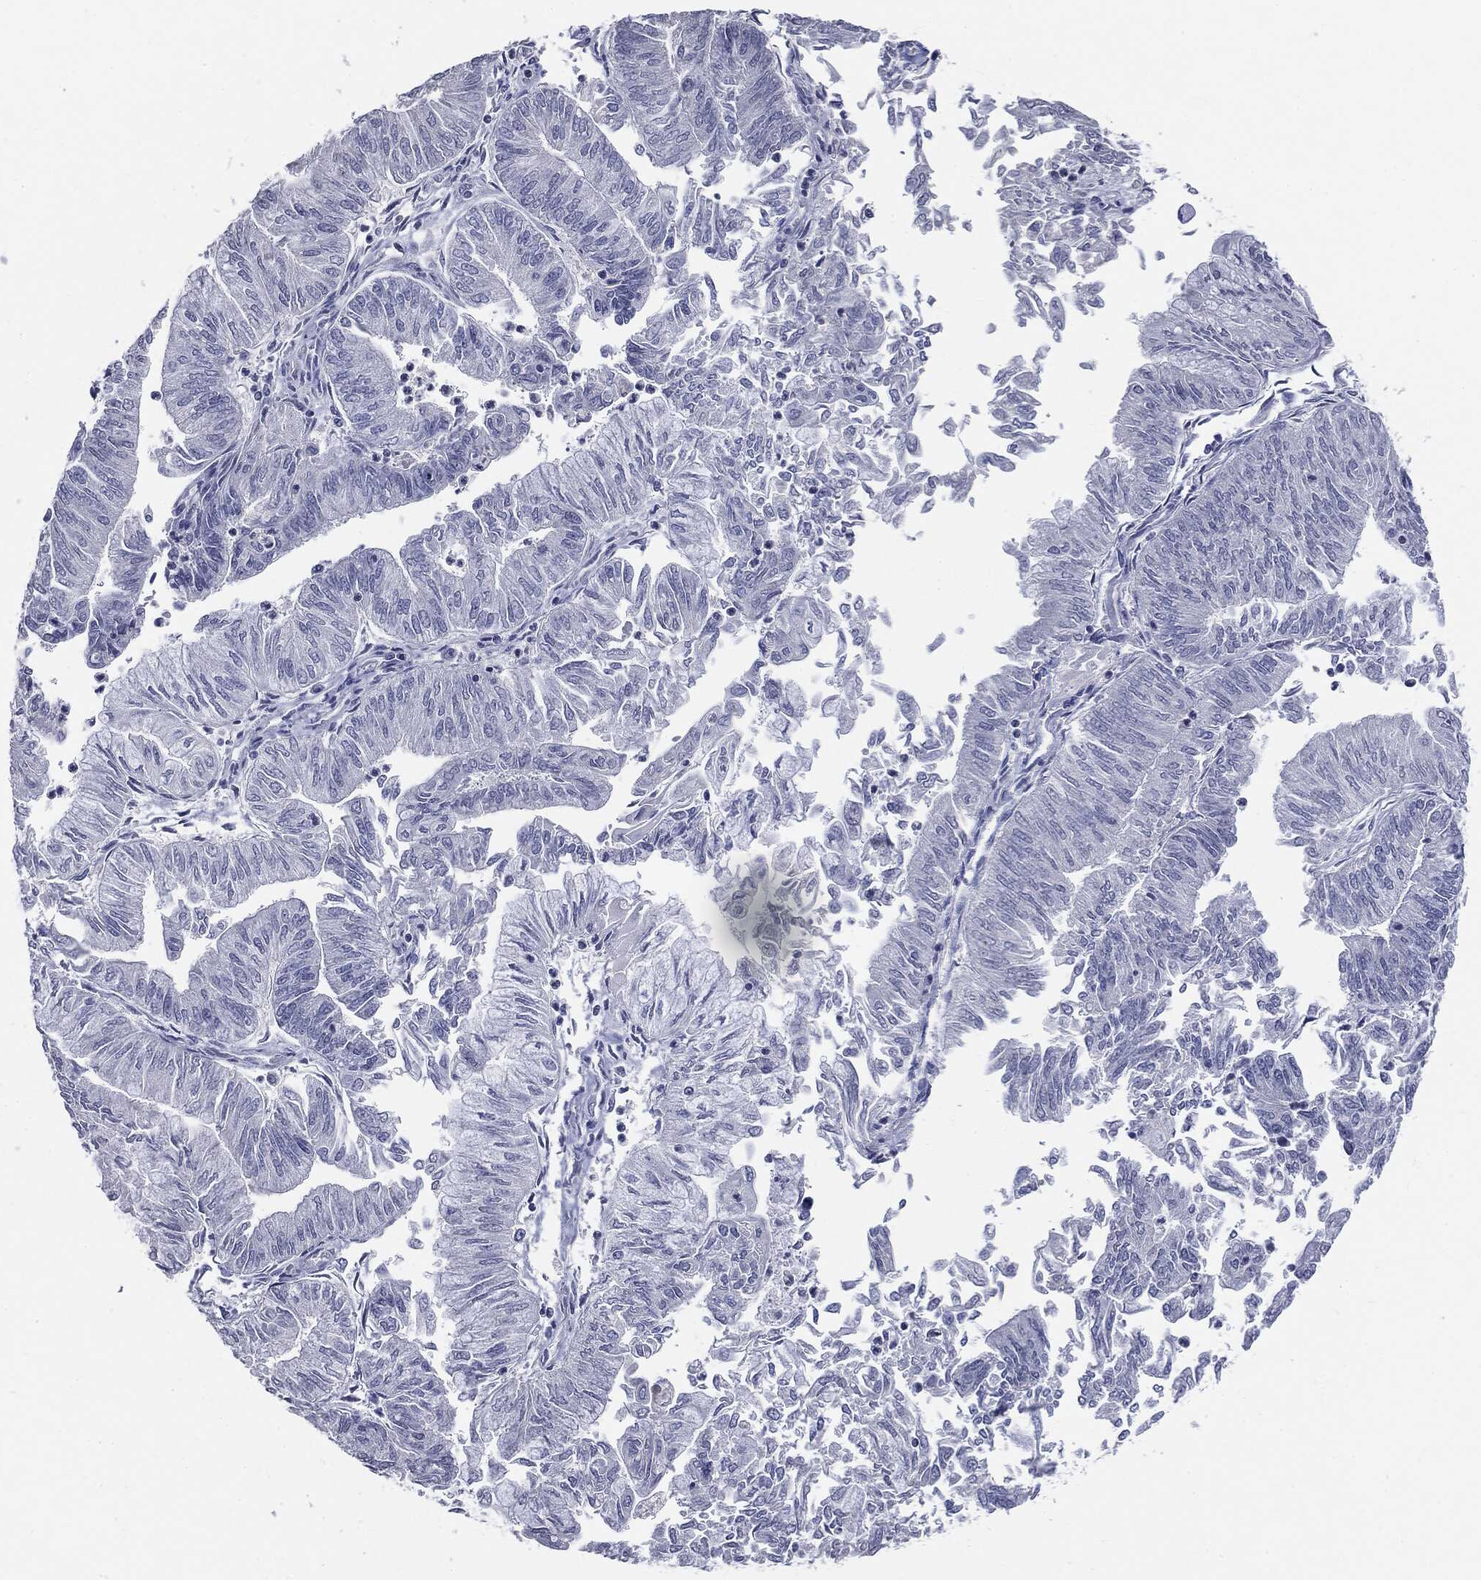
{"staining": {"intensity": "negative", "quantity": "none", "location": "none"}, "tissue": "endometrial cancer", "cell_type": "Tumor cells", "image_type": "cancer", "snomed": [{"axis": "morphology", "description": "Adenocarcinoma, NOS"}, {"axis": "topography", "description": "Endometrium"}], "caption": "Immunohistochemical staining of human endometrial adenocarcinoma demonstrates no significant positivity in tumor cells. (Brightfield microscopy of DAB (3,3'-diaminobenzidine) IHC at high magnification).", "gene": "CGB1", "patient": {"sex": "female", "age": 59}}